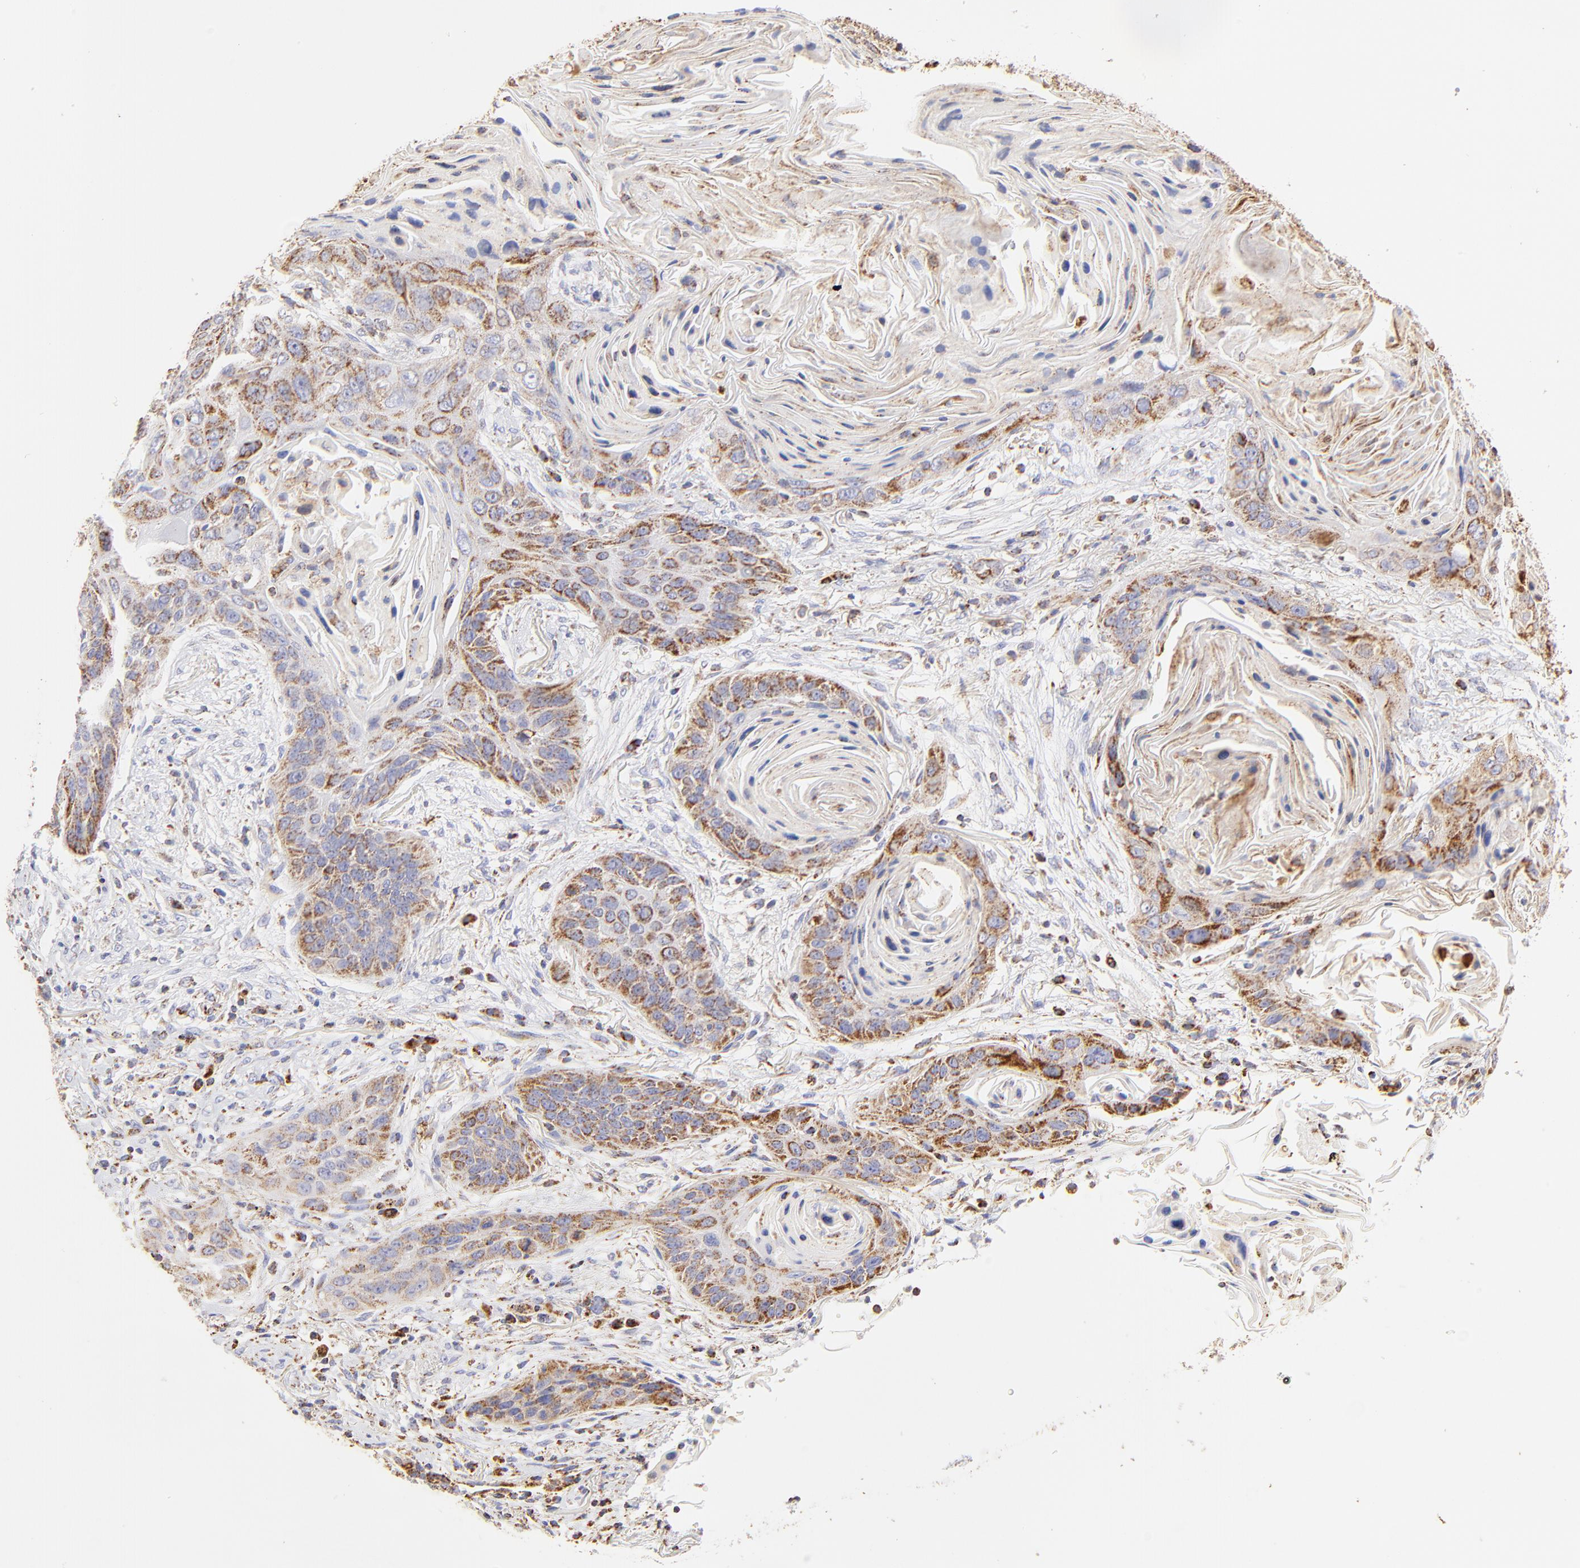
{"staining": {"intensity": "moderate", "quantity": "25%-75%", "location": "cytoplasmic/membranous"}, "tissue": "lung cancer", "cell_type": "Tumor cells", "image_type": "cancer", "snomed": [{"axis": "morphology", "description": "Squamous cell carcinoma, NOS"}, {"axis": "topography", "description": "Lung"}], "caption": "Brown immunohistochemical staining in human lung cancer (squamous cell carcinoma) displays moderate cytoplasmic/membranous positivity in approximately 25%-75% of tumor cells.", "gene": "ECH1", "patient": {"sex": "female", "age": 67}}